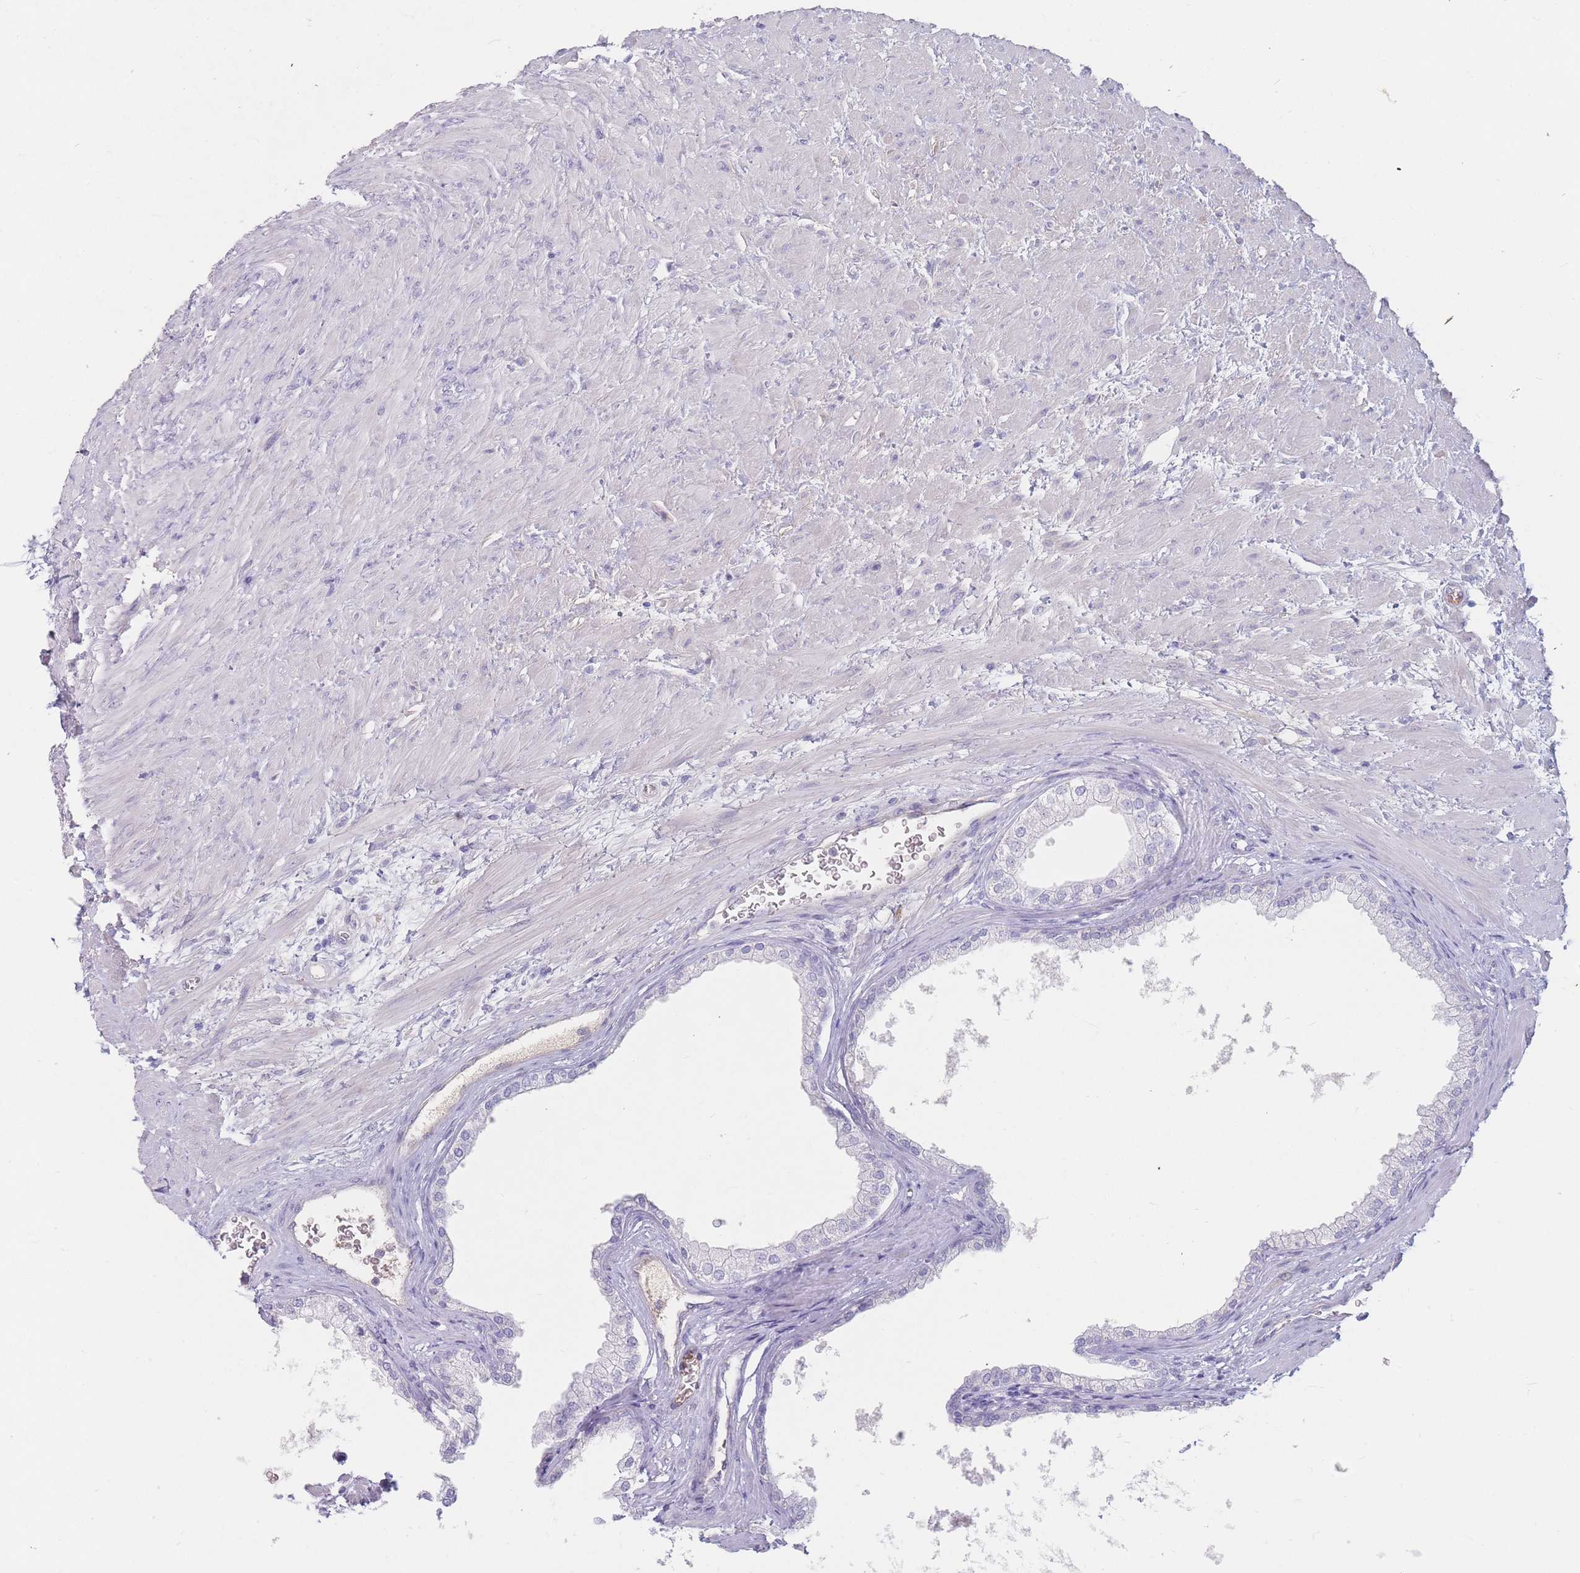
{"staining": {"intensity": "negative", "quantity": "none", "location": "none"}, "tissue": "prostate", "cell_type": "Glandular cells", "image_type": "normal", "snomed": [{"axis": "morphology", "description": "Normal tissue, NOS"}, {"axis": "topography", "description": "Prostate"}], "caption": "Immunohistochemistry histopathology image of benign human prostate stained for a protein (brown), which demonstrates no staining in glandular cells.", "gene": "PRG4", "patient": {"sex": "male", "age": 76}}